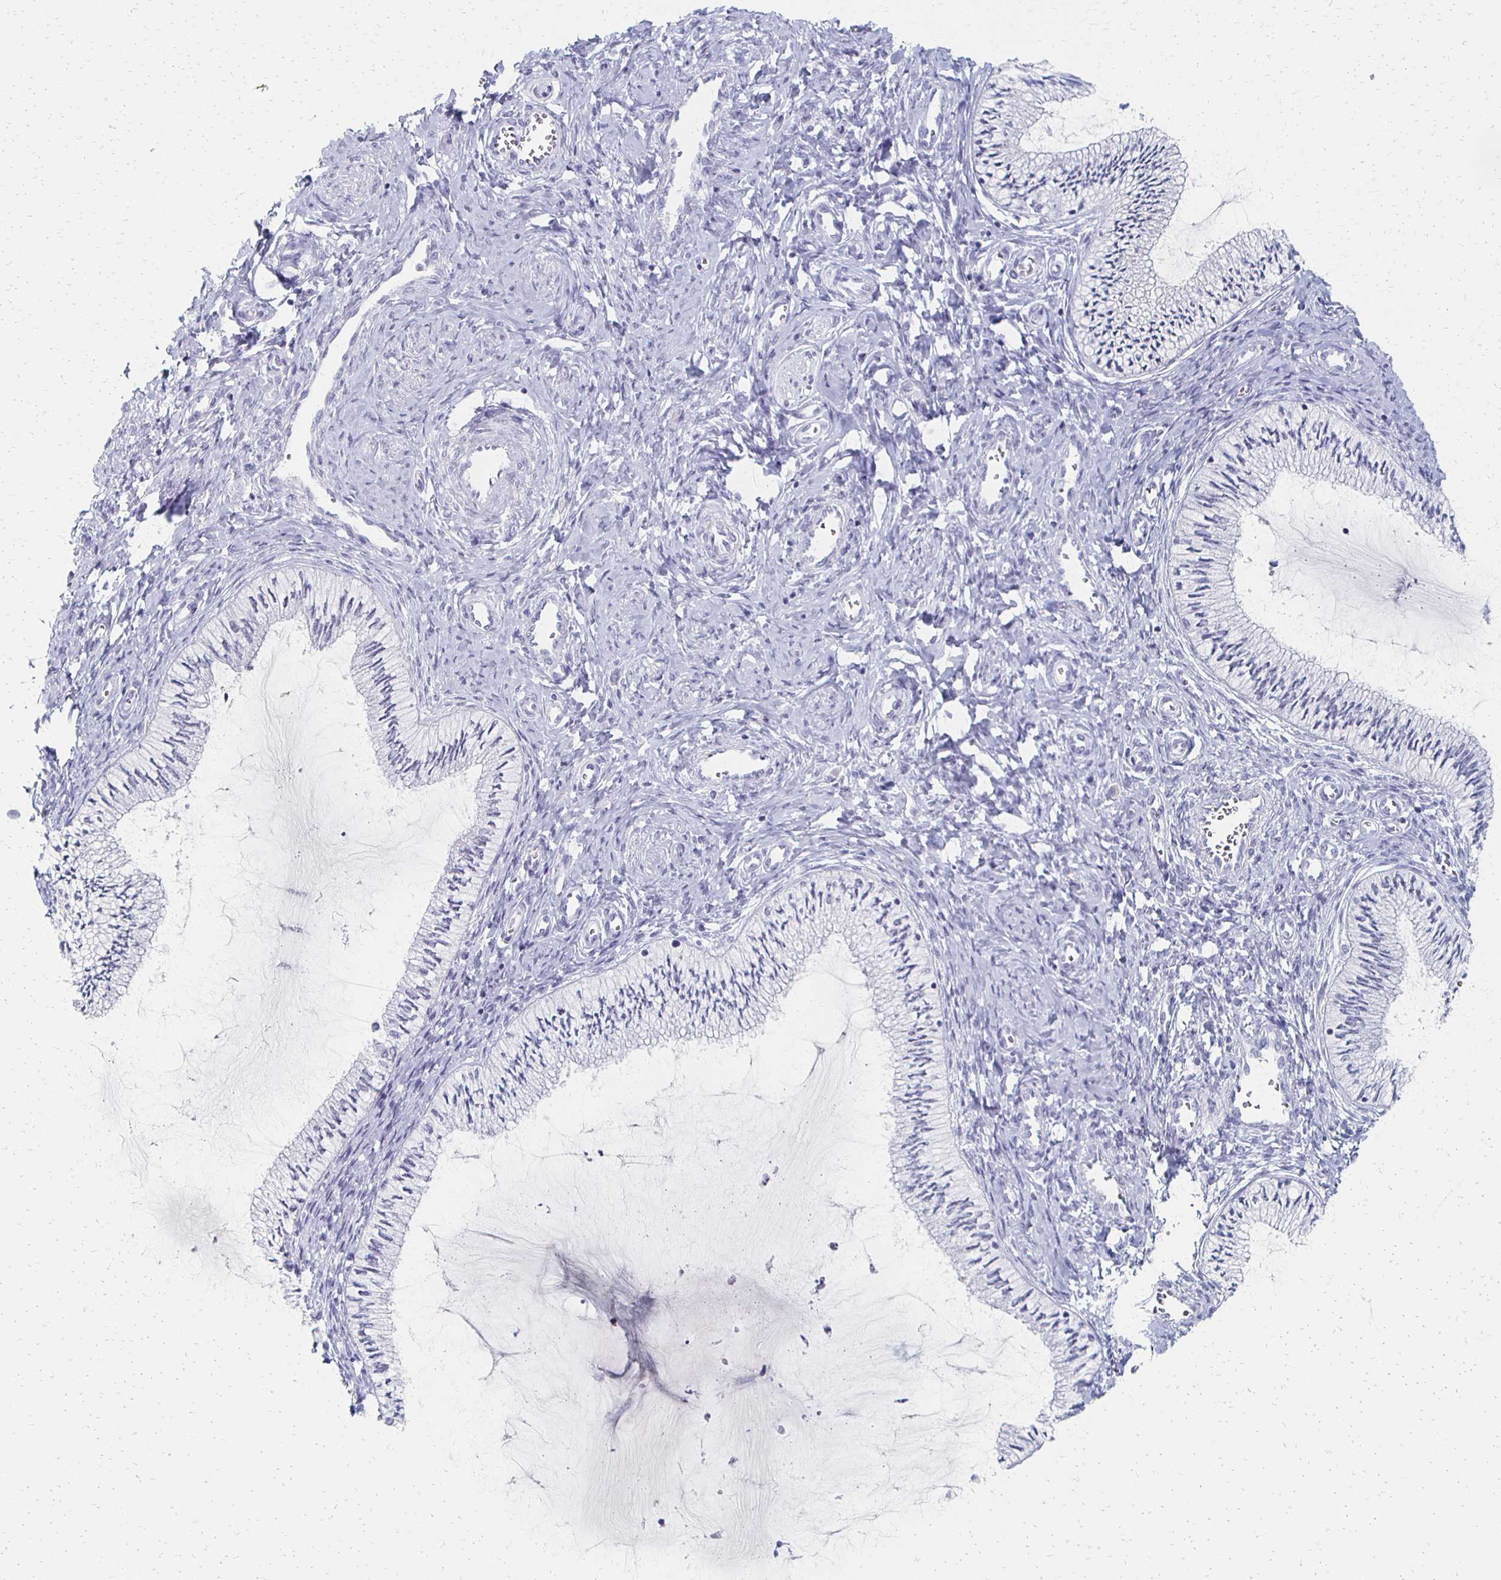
{"staining": {"intensity": "negative", "quantity": "none", "location": "none"}, "tissue": "cervix", "cell_type": "Glandular cells", "image_type": "normal", "snomed": [{"axis": "morphology", "description": "Normal tissue, NOS"}, {"axis": "topography", "description": "Cervix"}], "caption": "An image of cervix stained for a protein reveals no brown staining in glandular cells.", "gene": "CXCR2", "patient": {"sex": "female", "age": 24}}